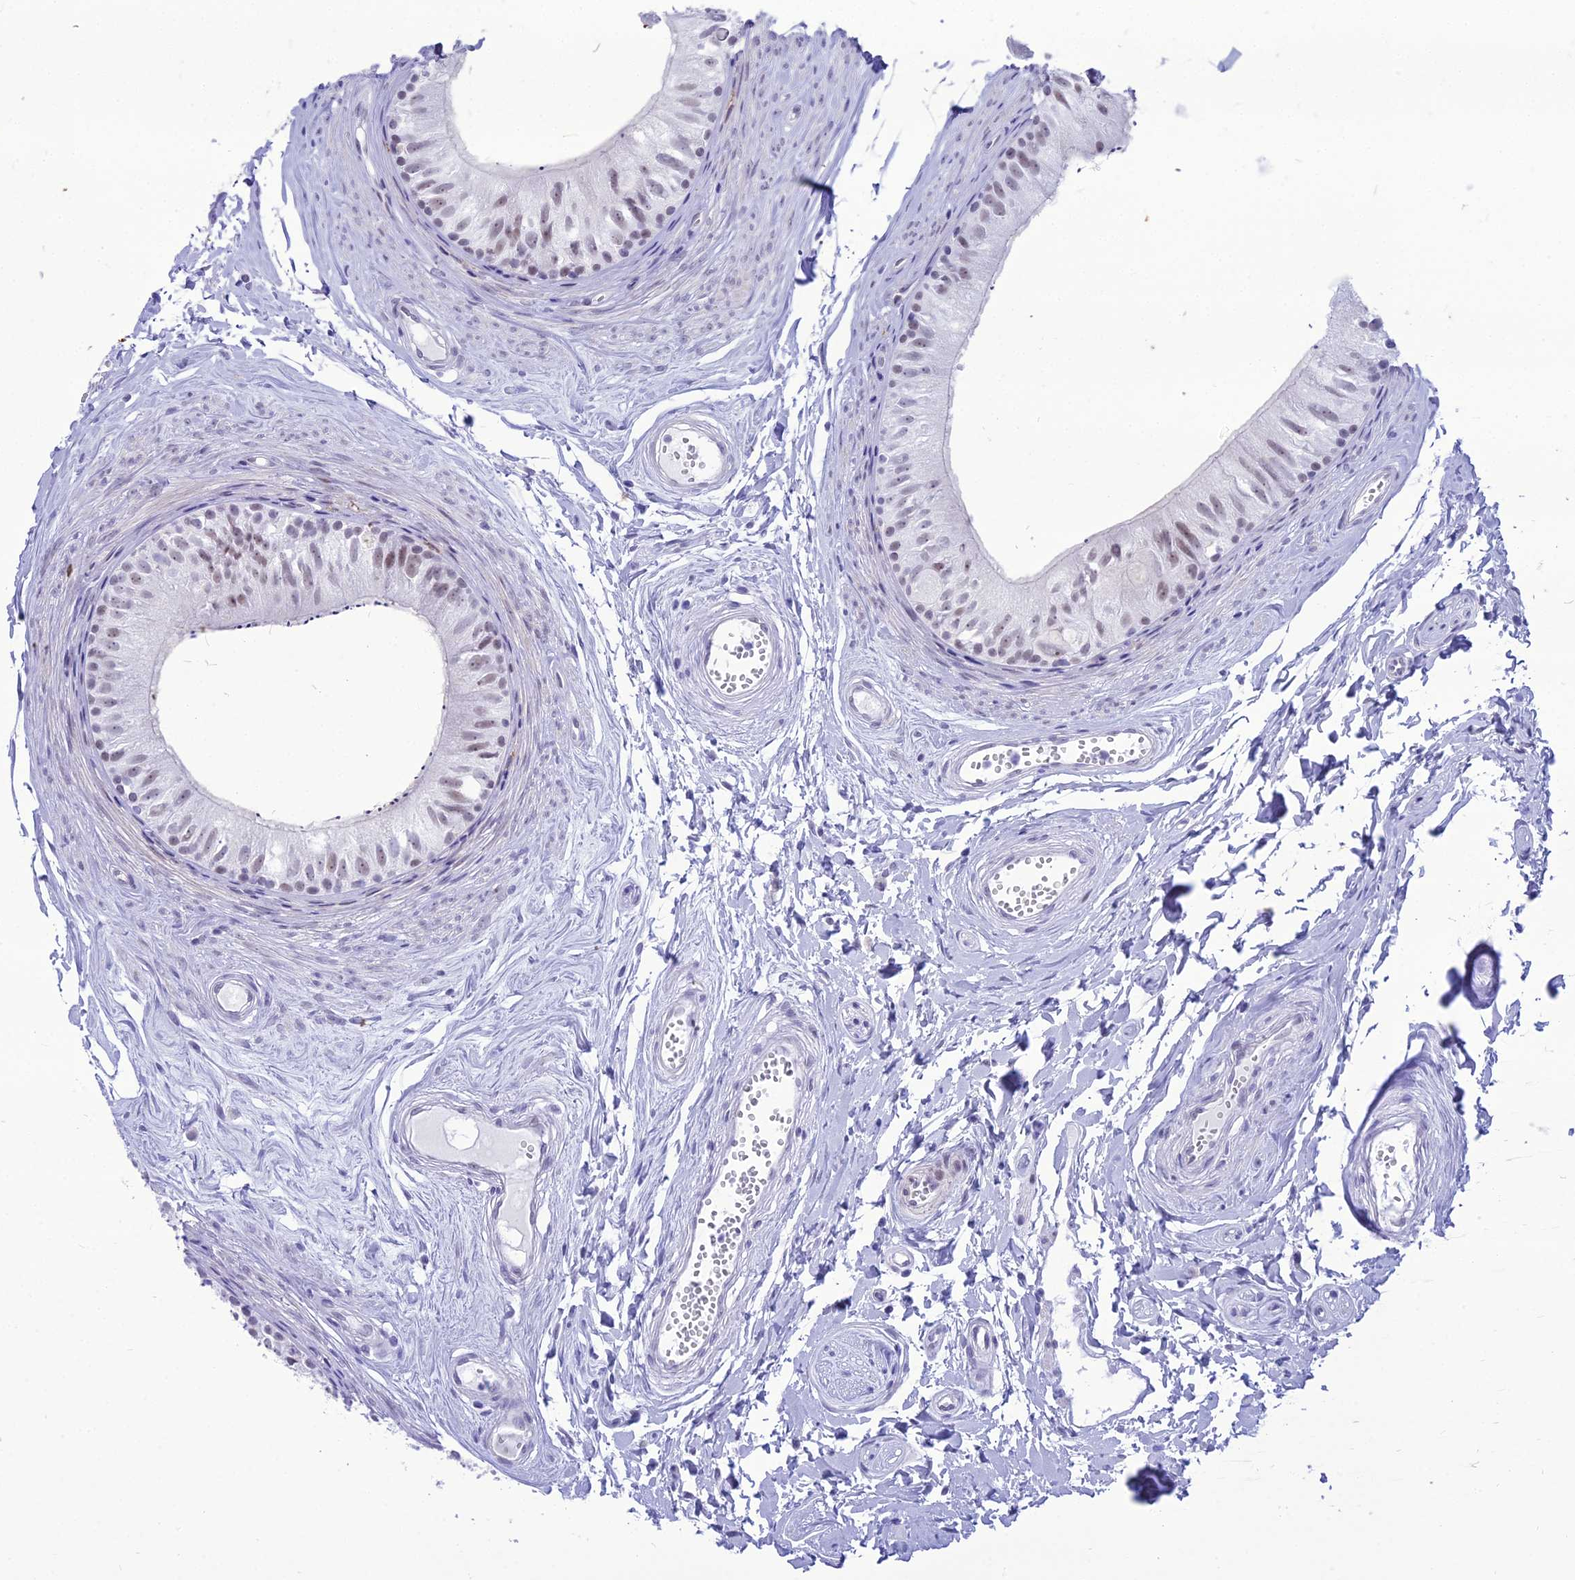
{"staining": {"intensity": "weak", "quantity": "25%-75%", "location": "nuclear"}, "tissue": "epididymis", "cell_type": "Glandular cells", "image_type": "normal", "snomed": [{"axis": "morphology", "description": "Normal tissue, NOS"}, {"axis": "topography", "description": "Epididymis"}], "caption": "DAB immunohistochemical staining of unremarkable human epididymis demonstrates weak nuclear protein expression in approximately 25%-75% of glandular cells. (brown staining indicates protein expression, while blue staining denotes nuclei).", "gene": "DHX40", "patient": {"sex": "male", "age": 56}}